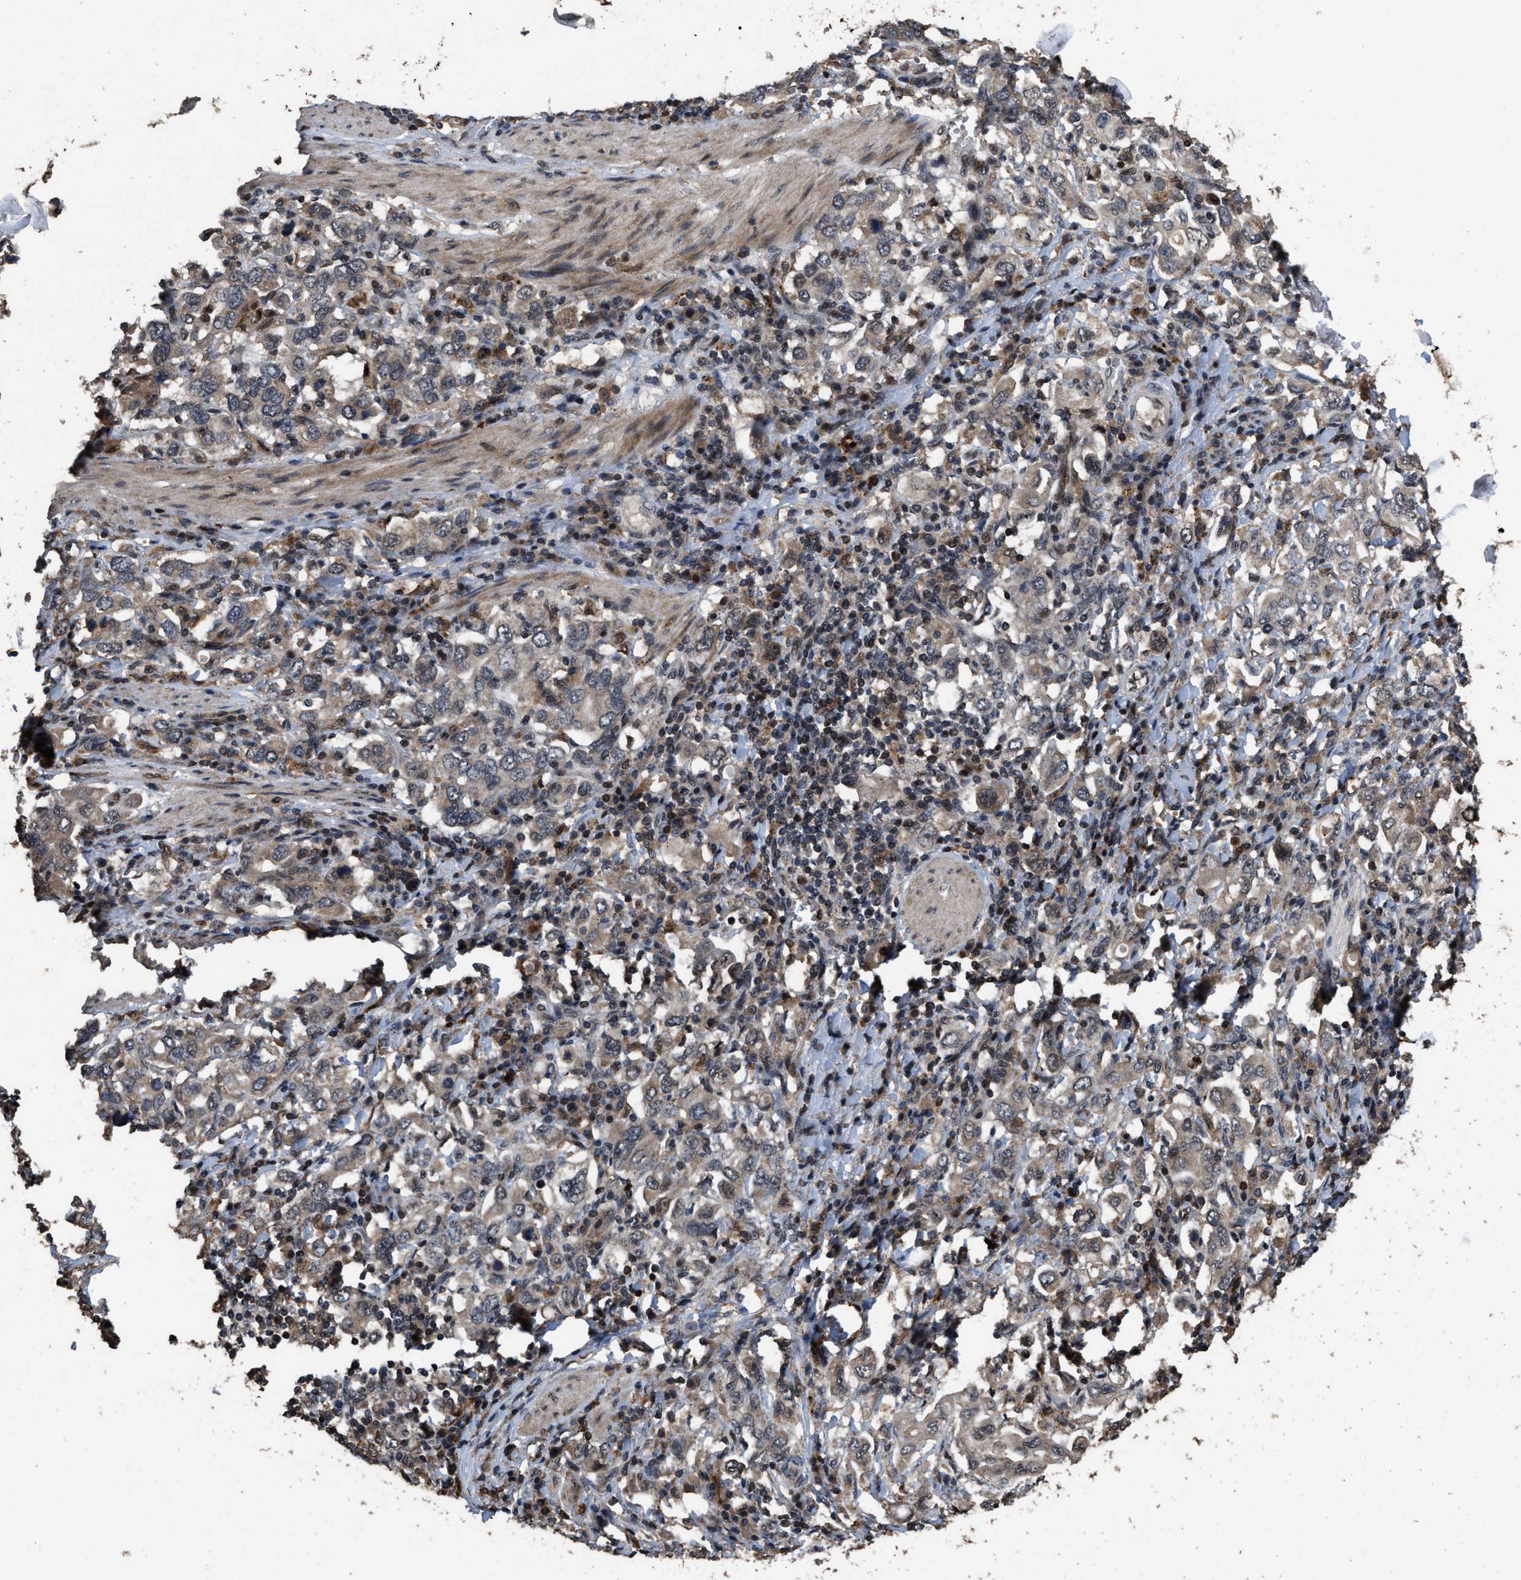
{"staining": {"intensity": "weak", "quantity": "25%-75%", "location": "cytoplasmic/membranous"}, "tissue": "stomach cancer", "cell_type": "Tumor cells", "image_type": "cancer", "snomed": [{"axis": "morphology", "description": "Adenocarcinoma, NOS"}, {"axis": "topography", "description": "Stomach, upper"}], "caption": "Tumor cells display low levels of weak cytoplasmic/membranous staining in about 25%-75% of cells in adenocarcinoma (stomach).", "gene": "HAUS6", "patient": {"sex": "male", "age": 62}}